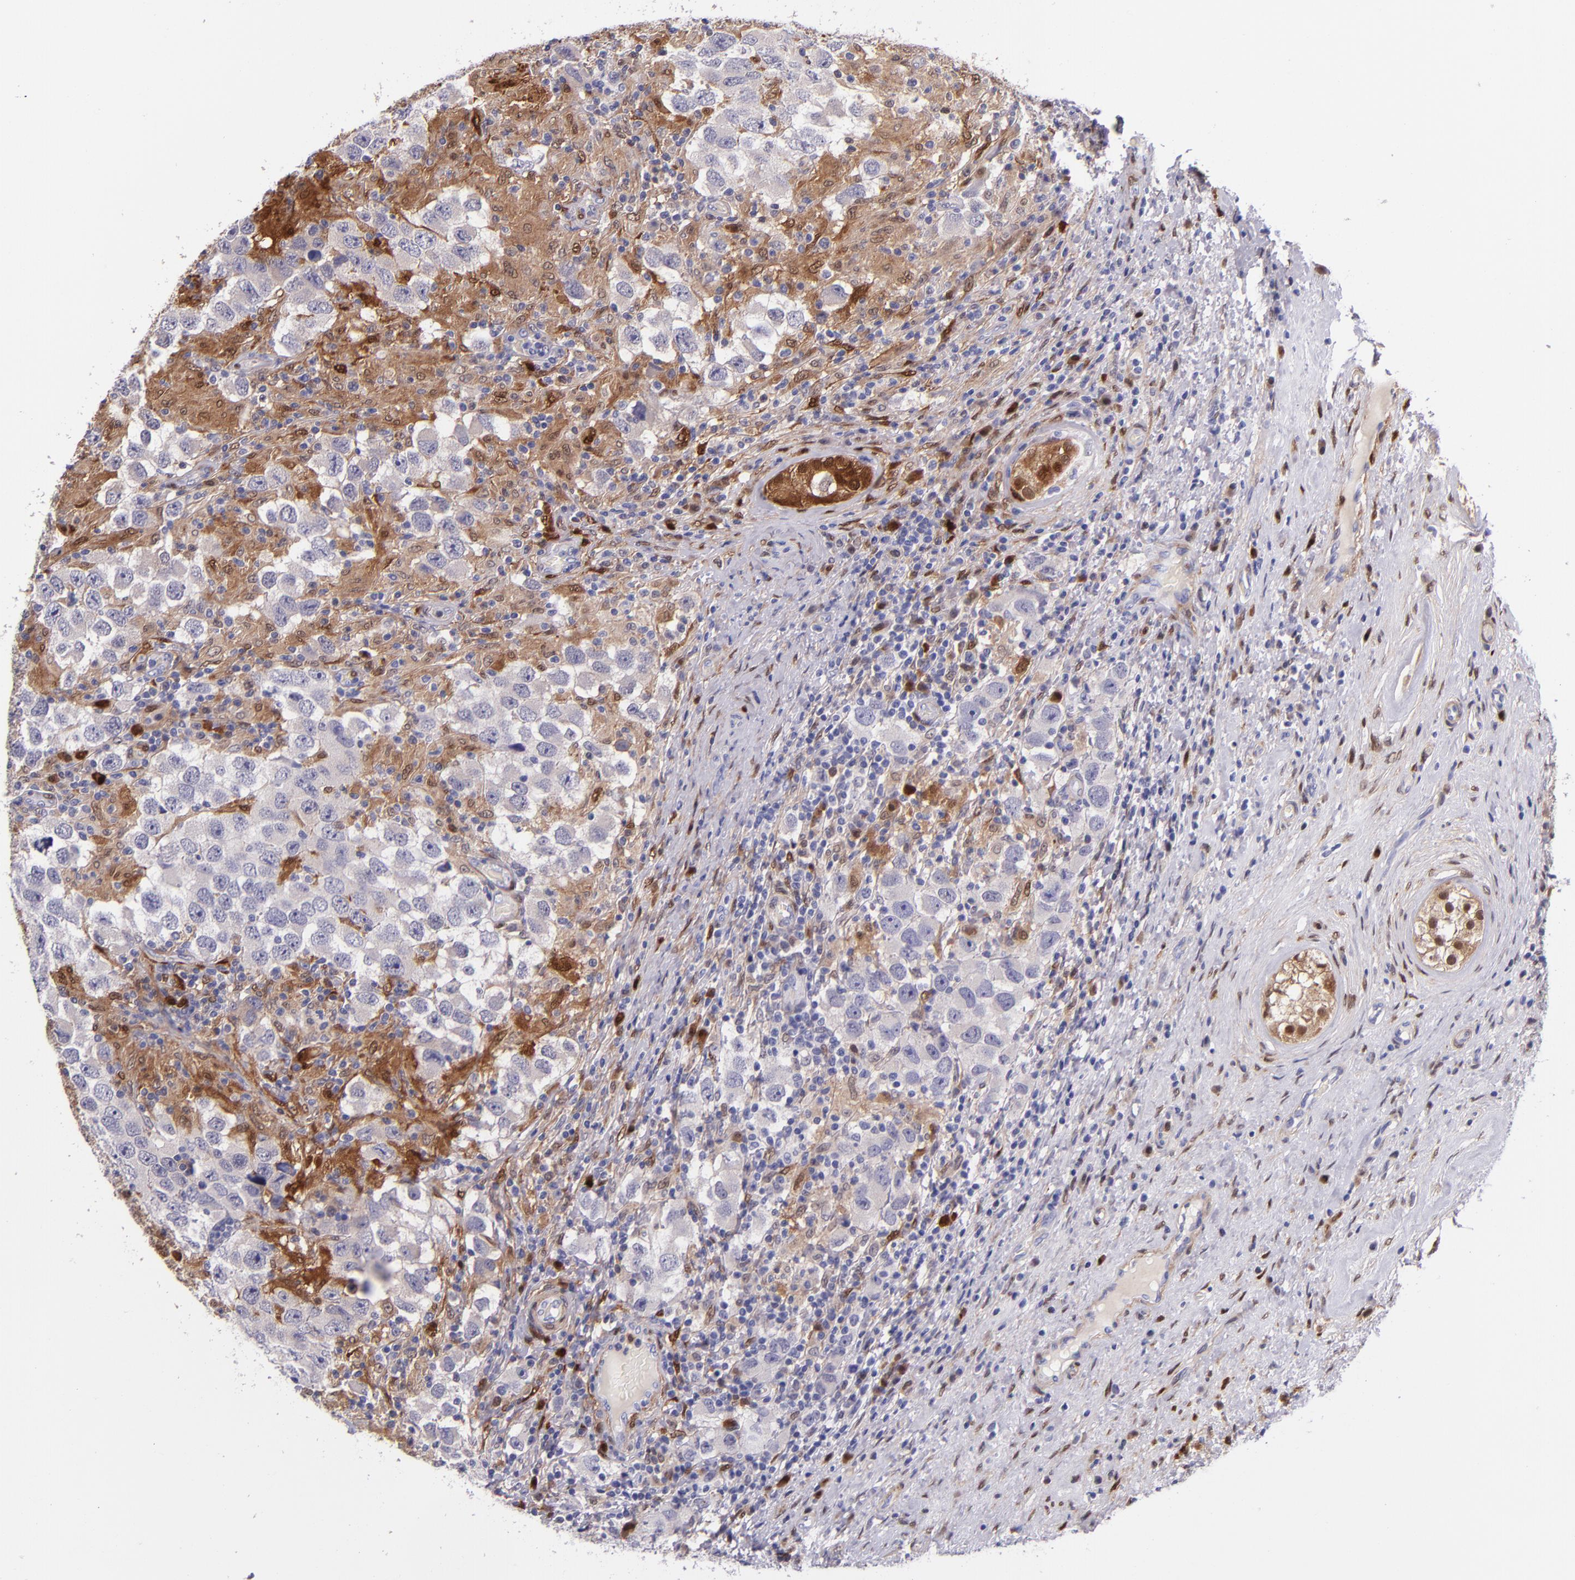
{"staining": {"intensity": "negative", "quantity": "none", "location": "none"}, "tissue": "testis cancer", "cell_type": "Tumor cells", "image_type": "cancer", "snomed": [{"axis": "morphology", "description": "Carcinoma, Embryonal, NOS"}, {"axis": "topography", "description": "Testis"}], "caption": "Testis embryonal carcinoma stained for a protein using immunohistochemistry (IHC) reveals no positivity tumor cells.", "gene": "LGALS1", "patient": {"sex": "male", "age": 21}}